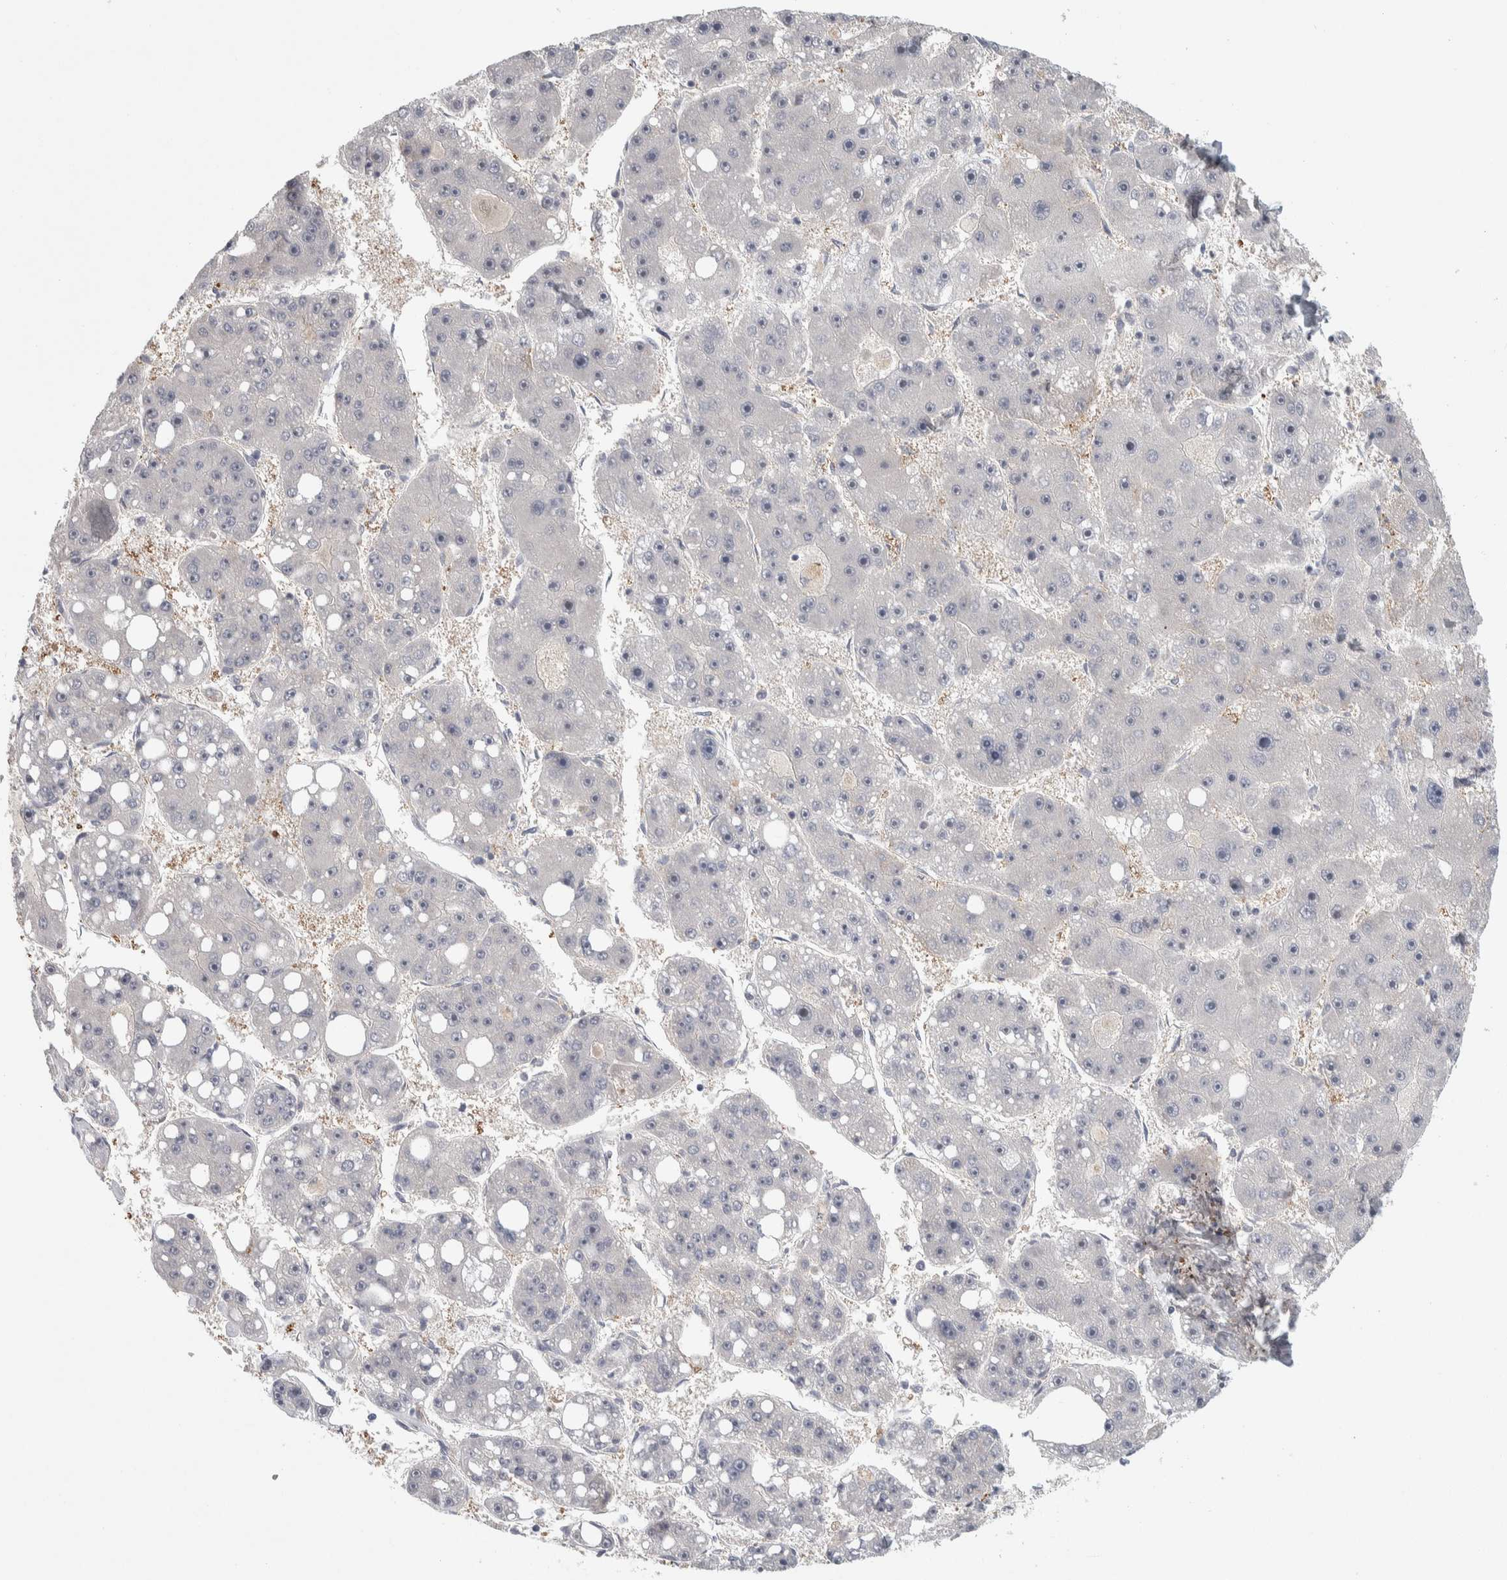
{"staining": {"intensity": "negative", "quantity": "none", "location": "none"}, "tissue": "liver cancer", "cell_type": "Tumor cells", "image_type": "cancer", "snomed": [{"axis": "morphology", "description": "Carcinoma, Hepatocellular, NOS"}, {"axis": "topography", "description": "Liver"}], "caption": "Tumor cells show no significant expression in liver hepatocellular carcinoma. Brightfield microscopy of IHC stained with DAB (brown) and hematoxylin (blue), captured at high magnification.", "gene": "ZNF862", "patient": {"sex": "female", "age": 61}}